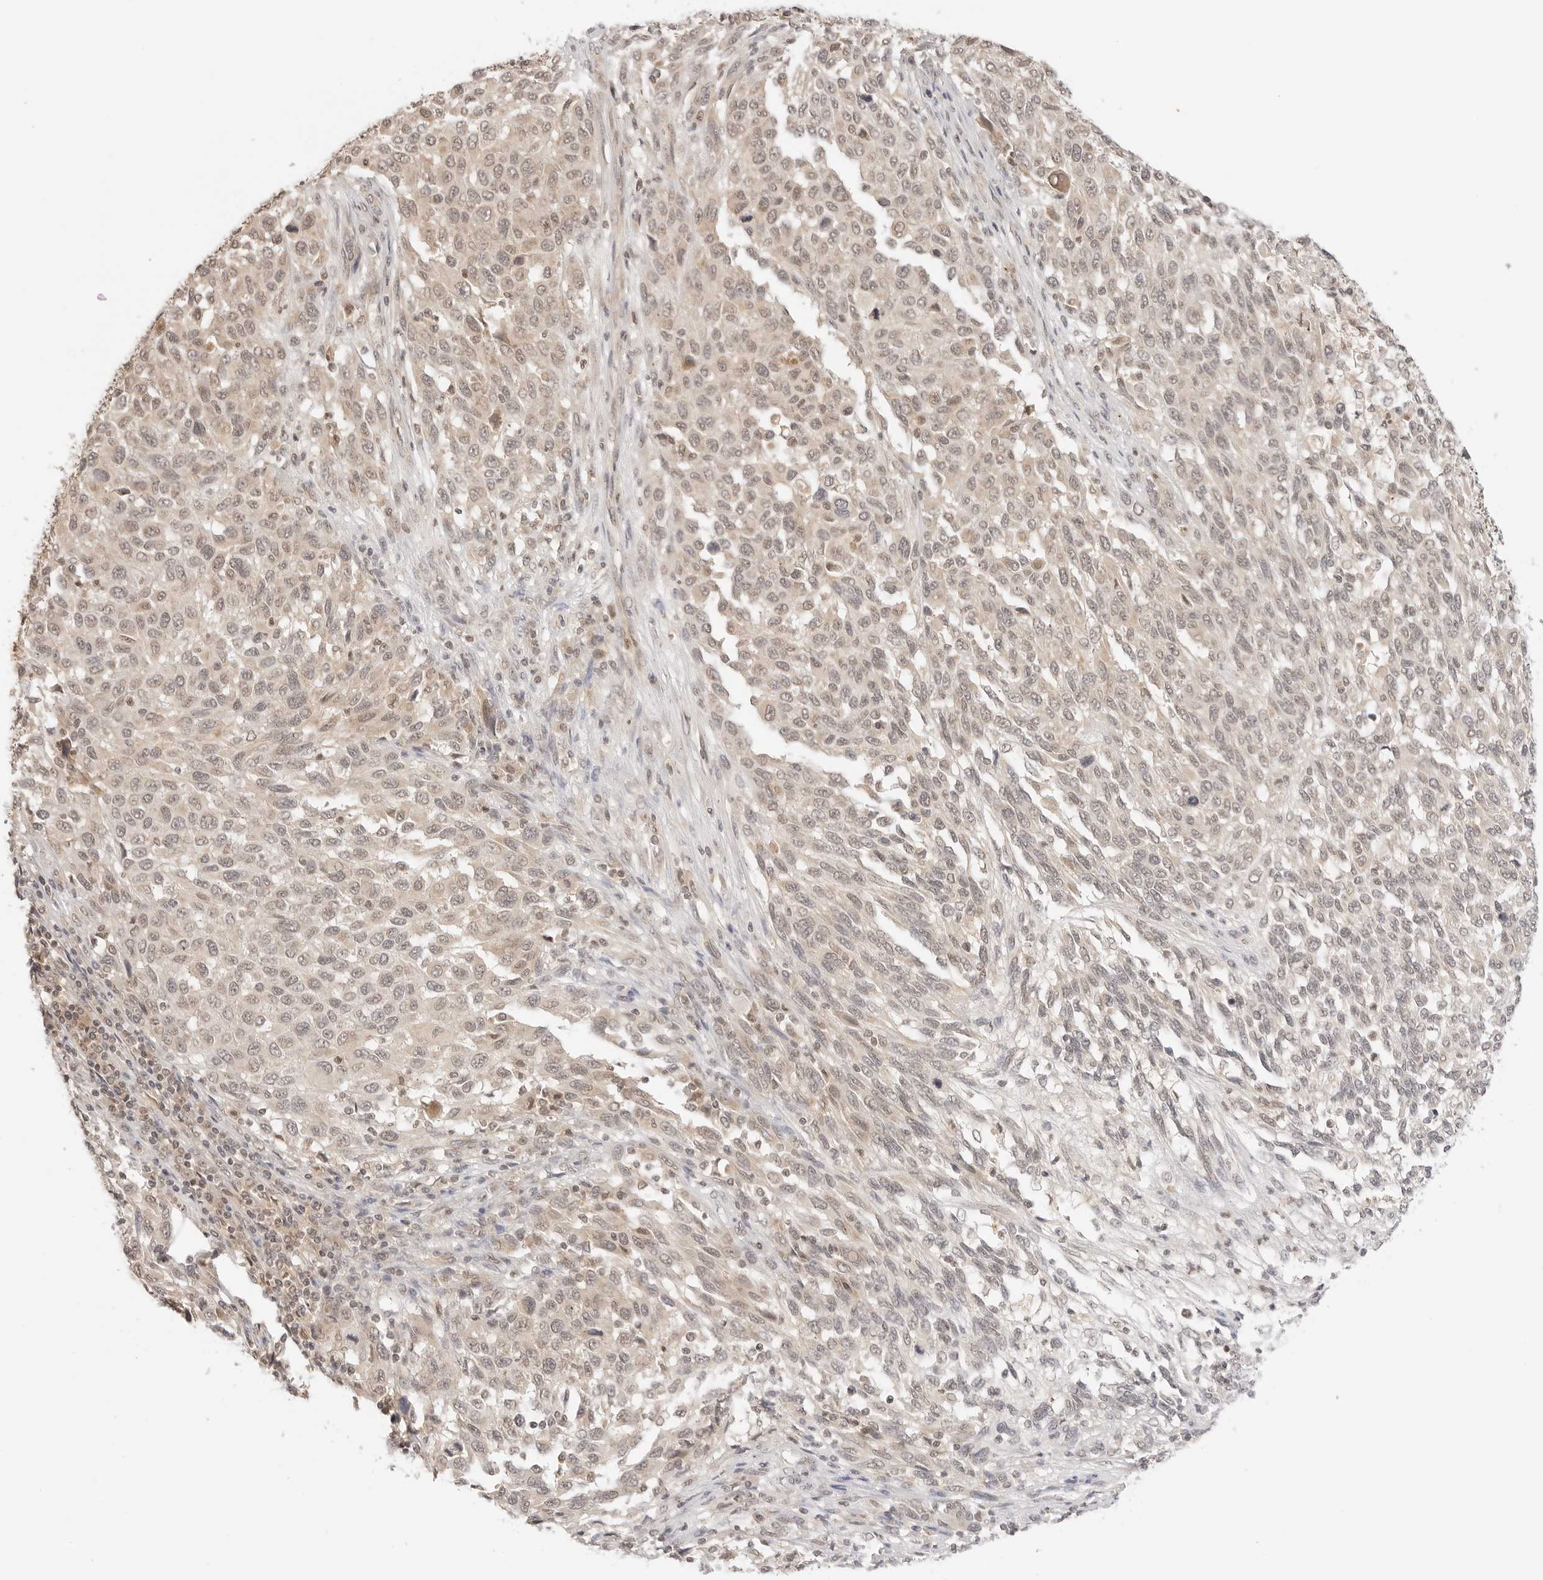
{"staining": {"intensity": "weak", "quantity": ">75%", "location": "nuclear"}, "tissue": "melanoma", "cell_type": "Tumor cells", "image_type": "cancer", "snomed": [{"axis": "morphology", "description": "Malignant melanoma, Metastatic site"}, {"axis": "topography", "description": "Lymph node"}], "caption": "Brown immunohistochemical staining in malignant melanoma (metastatic site) demonstrates weak nuclear positivity in approximately >75% of tumor cells.", "gene": "GPR34", "patient": {"sex": "male", "age": 61}}